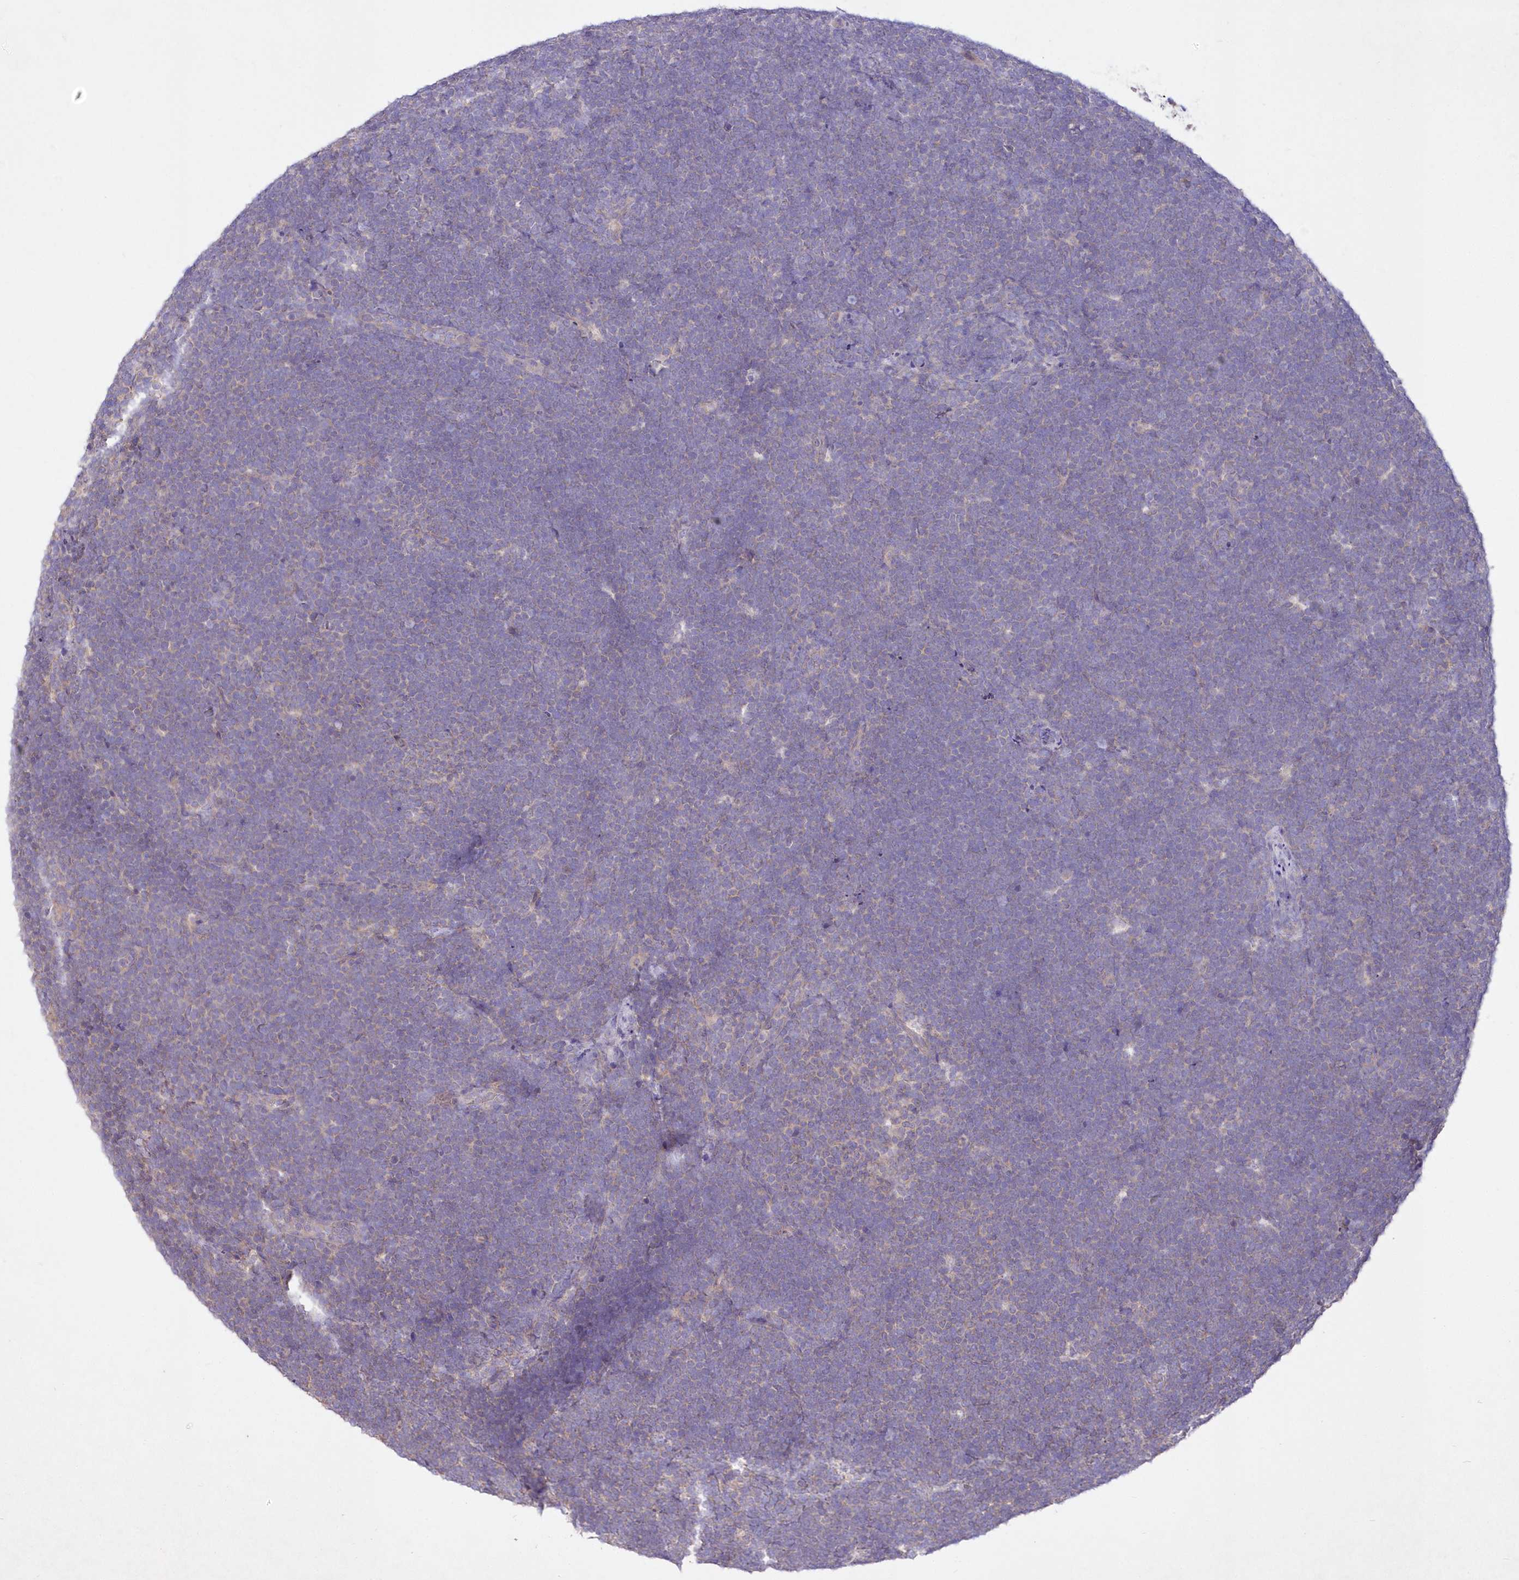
{"staining": {"intensity": "negative", "quantity": "none", "location": "none"}, "tissue": "lymphoma", "cell_type": "Tumor cells", "image_type": "cancer", "snomed": [{"axis": "morphology", "description": "Malignant lymphoma, non-Hodgkin's type, High grade"}, {"axis": "topography", "description": "Lymph node"}], "caption": "Human high-grade malignant lymphoma, non-Hodgkin's type stained for a protein using immunohistochemistry exhibits no positivity in tumor cells.", "gene": "ITSN2", "patient": {"sex": "male", "age": 13}}